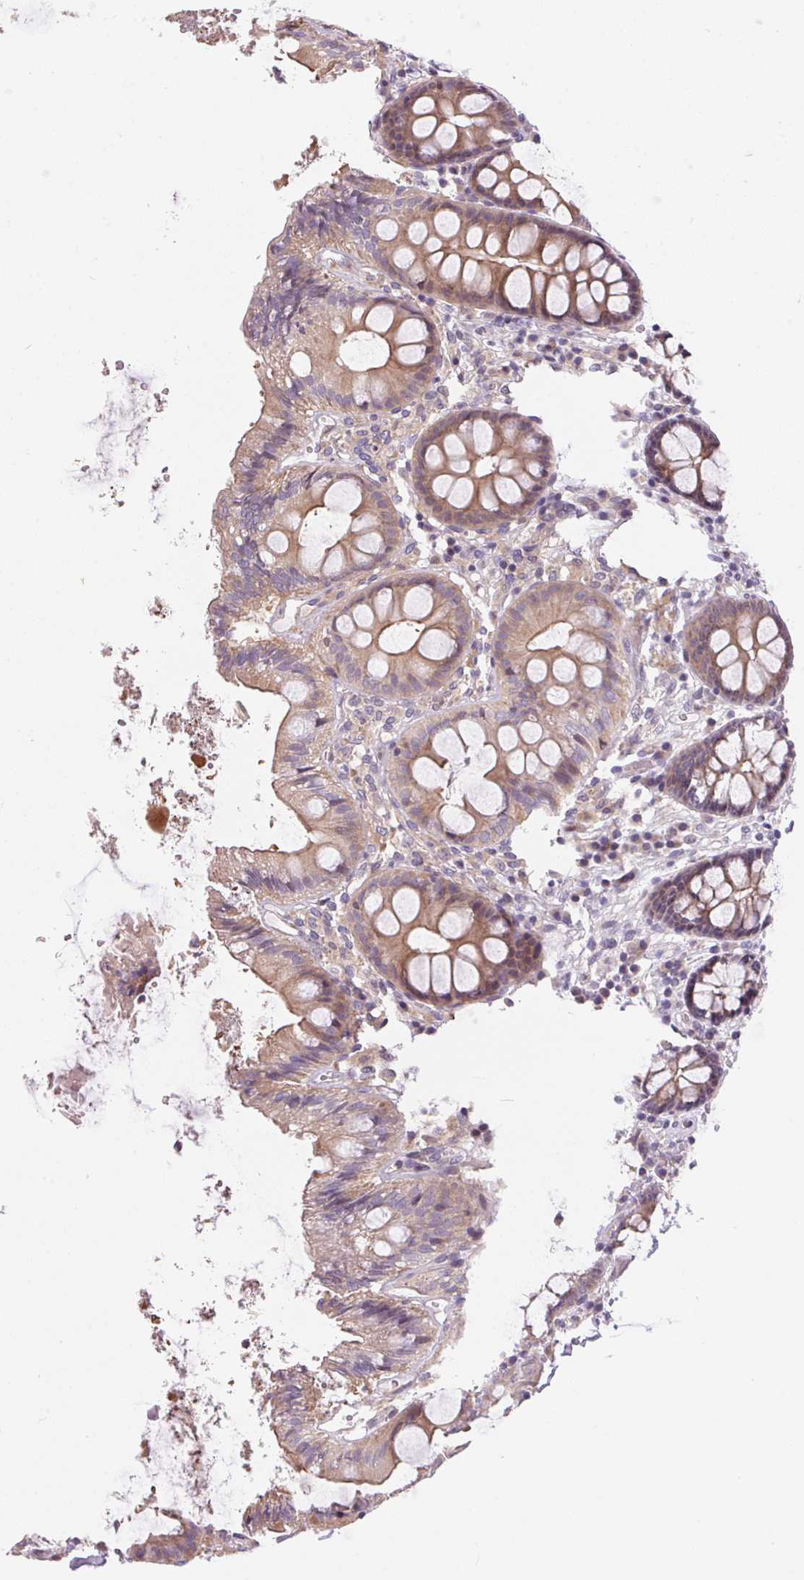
{"staining": {"intensity": "weak", "quantity": ">75%", "location": "cytoplasmic/membranous"}, "tissue": "colon", "cell_type": "Glandular cells", "image_type": "normal", "snomed": [{"axis": "morphology", "description": "Normal tissue, NOS"}, {"axis": "topography", "description": "Colon"}], "caption": "Immunohistochemistry (IHC) of unremarkable colon exhibits low levels of weak cytoplasmic/membranous staining in about >75% of glandular cells.", "gene": "UNC13B", "patient": {"sex": "male", "age": 84}}